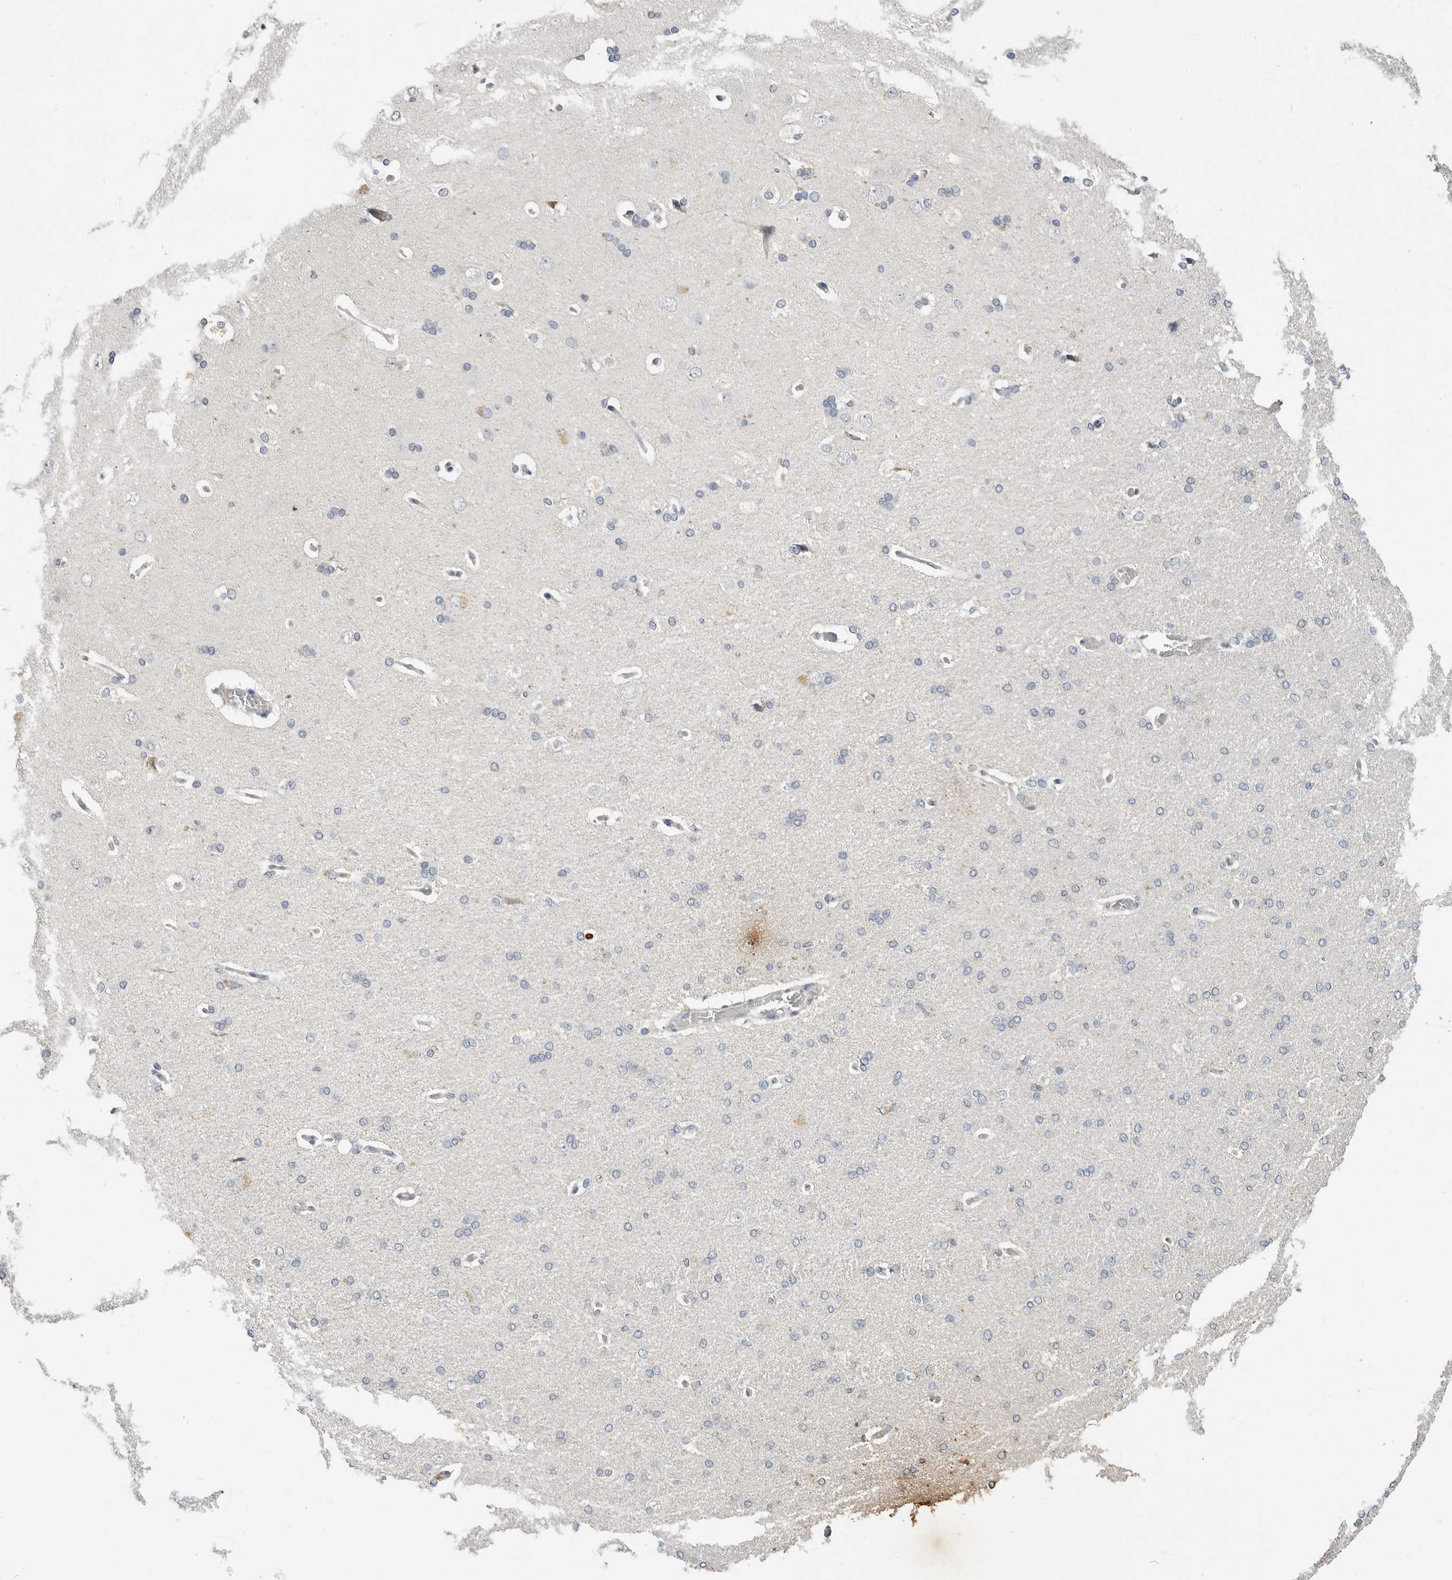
{"staining": {"intensity": "negative", "quantity": "none", "location": "none"}, "tissue": "cerebral cortex", "cell_type": "Endothelial cells", "image_type": "normal", "snomed": [{"axis": "morphology", "description": "Normal tissue, NOS"}, {"axis": "topography", "description": "Cerebral cortex"}], "caption": "An image of cerebral cortex stained for a protein displays no brown staining in endothelial cells. (DAB immunohistochemistry (IHC) visualized using brightfield microscopy, high magnification).", "gene": "LTBR", "patient": {"sex": "male", "age": 62}}